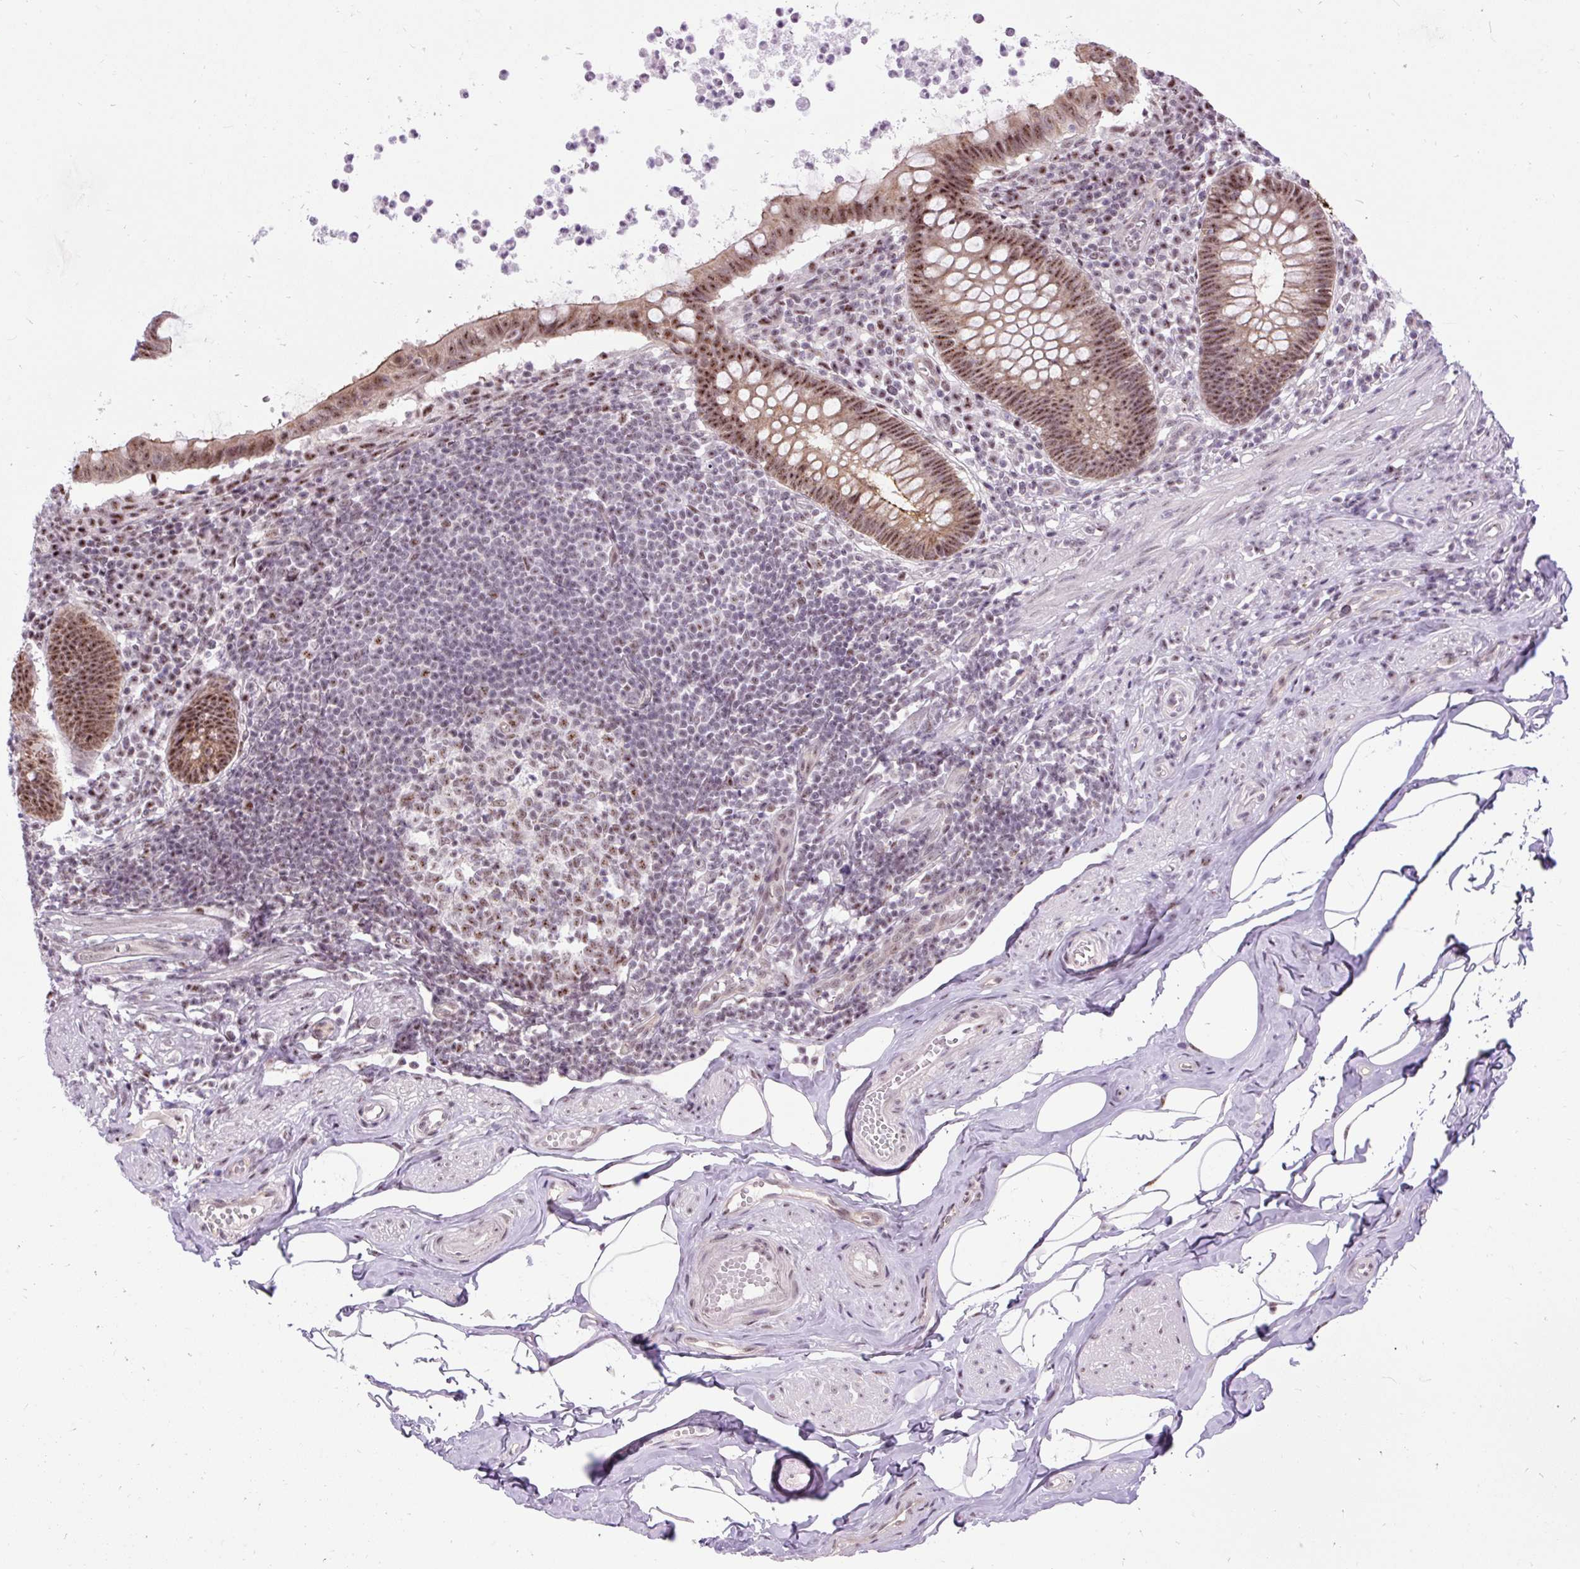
{"staining": {"intensity": "moderate", "quantity": ">75%", "location": "cytoplasmic/membranous,nuclear"}, "tissue": "appendix", "cell_type": "Glandular cells", "image_type": "normal", "snomed": [{"axis": "morphology", "description": "Normal tissue, NOS"}, {"axis": "topography", "description": "Appendix"}], "caption": "Appendix stained with DAB IHC shows medium levels of moderate cytoplasmic/membranous,nuclear expression in about >75% of glandular cells.", "gene": "SMC5", "patient": {"sex": "female", "age": 56}}